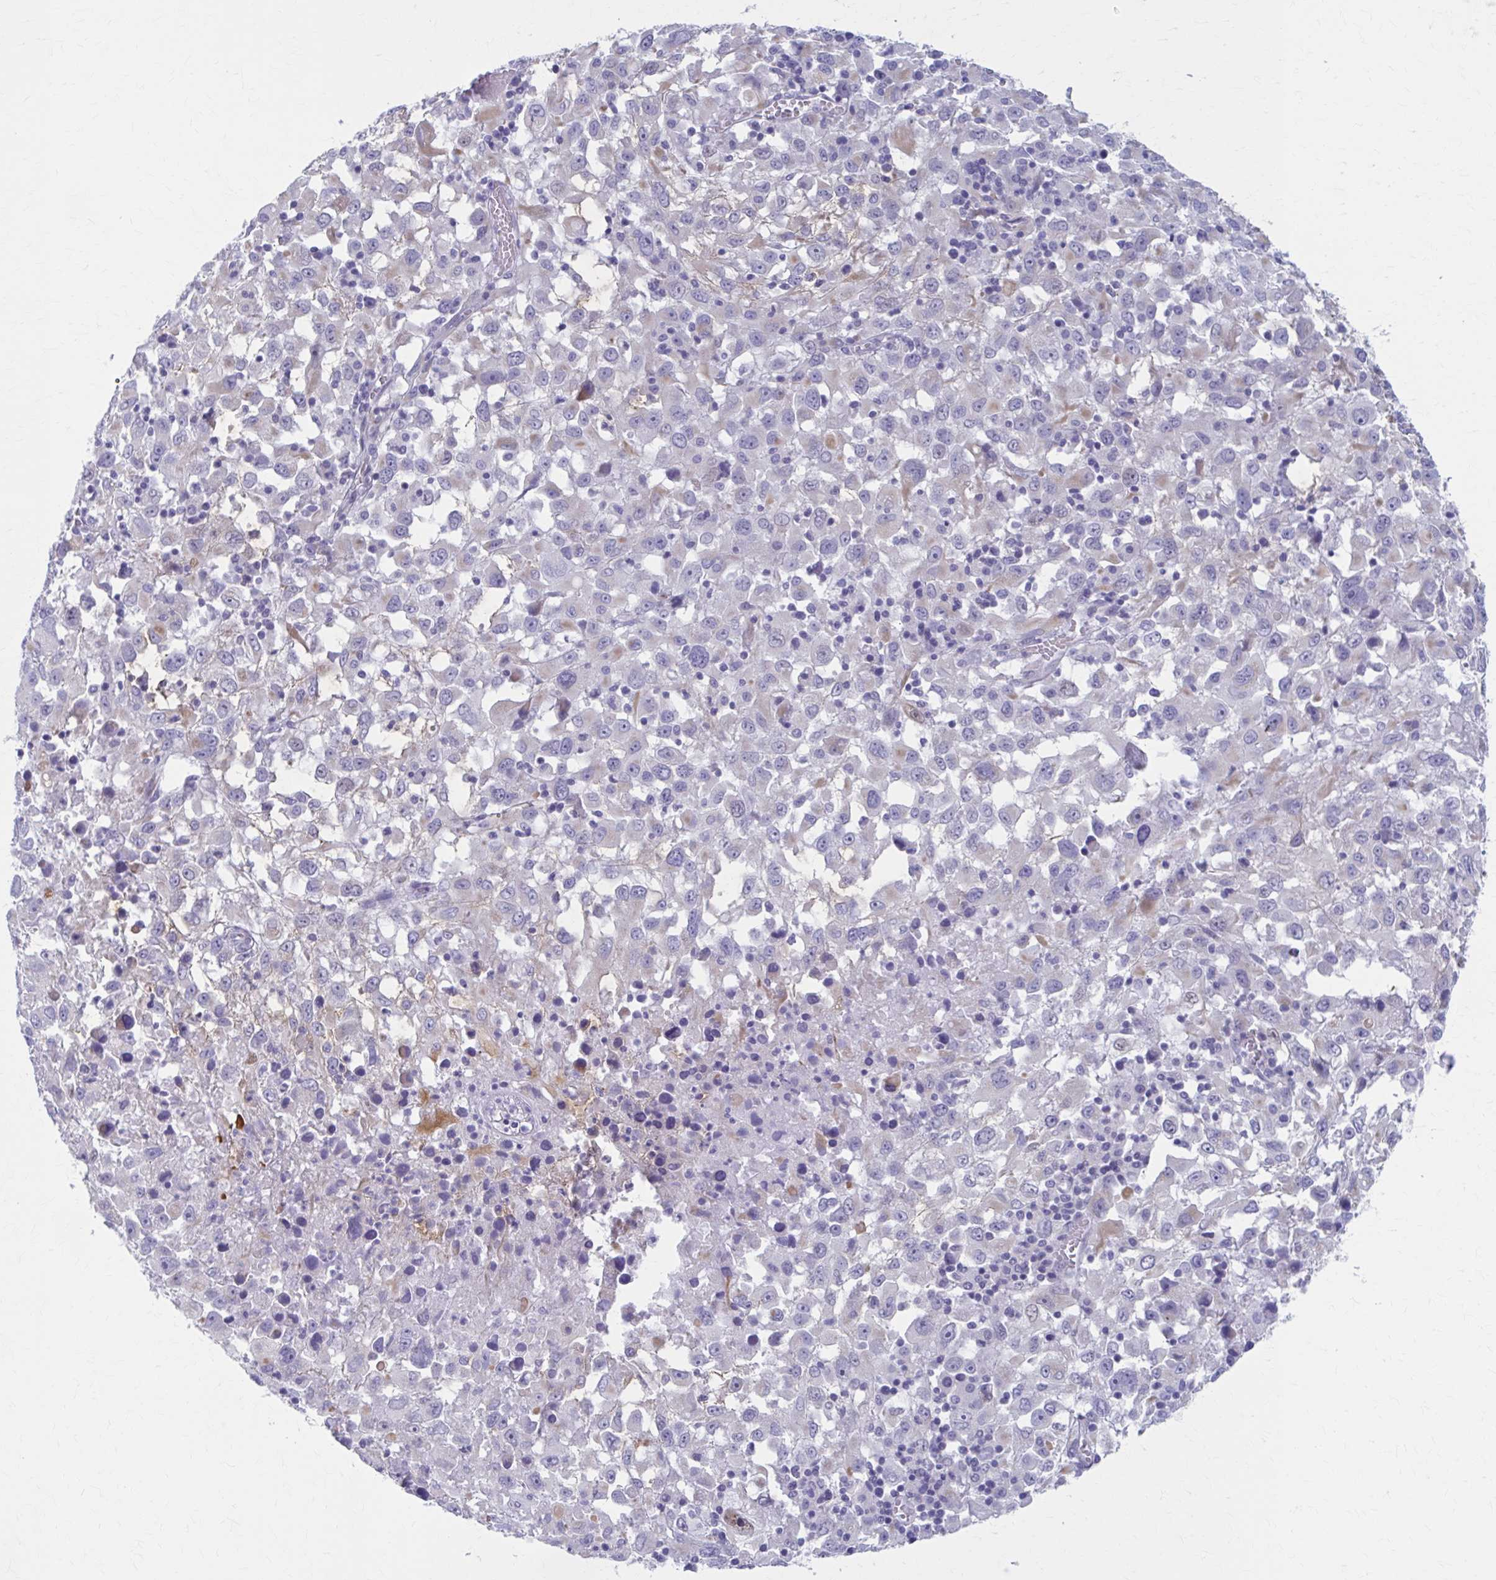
{"staining": {"intensity": "negative", "quantity": "none", "location": "none"}, "tissue": "melanoma", "cell_type": "Tumor cells", "image_type": "cancer", "snomed": [{"axis": "morphology", "description": "Malignant melanoma, Metastatic site"}, {"axis": "topography", "description": "Soft tissue"}], "caption": "A high-resolution histopathology image shows immunohistochemistry (IHC) staining of melanoma, which shows no significant positivity in tumor cells.", "gene": "CCDC105", "patient": {"sex": "male", "age": 50}}